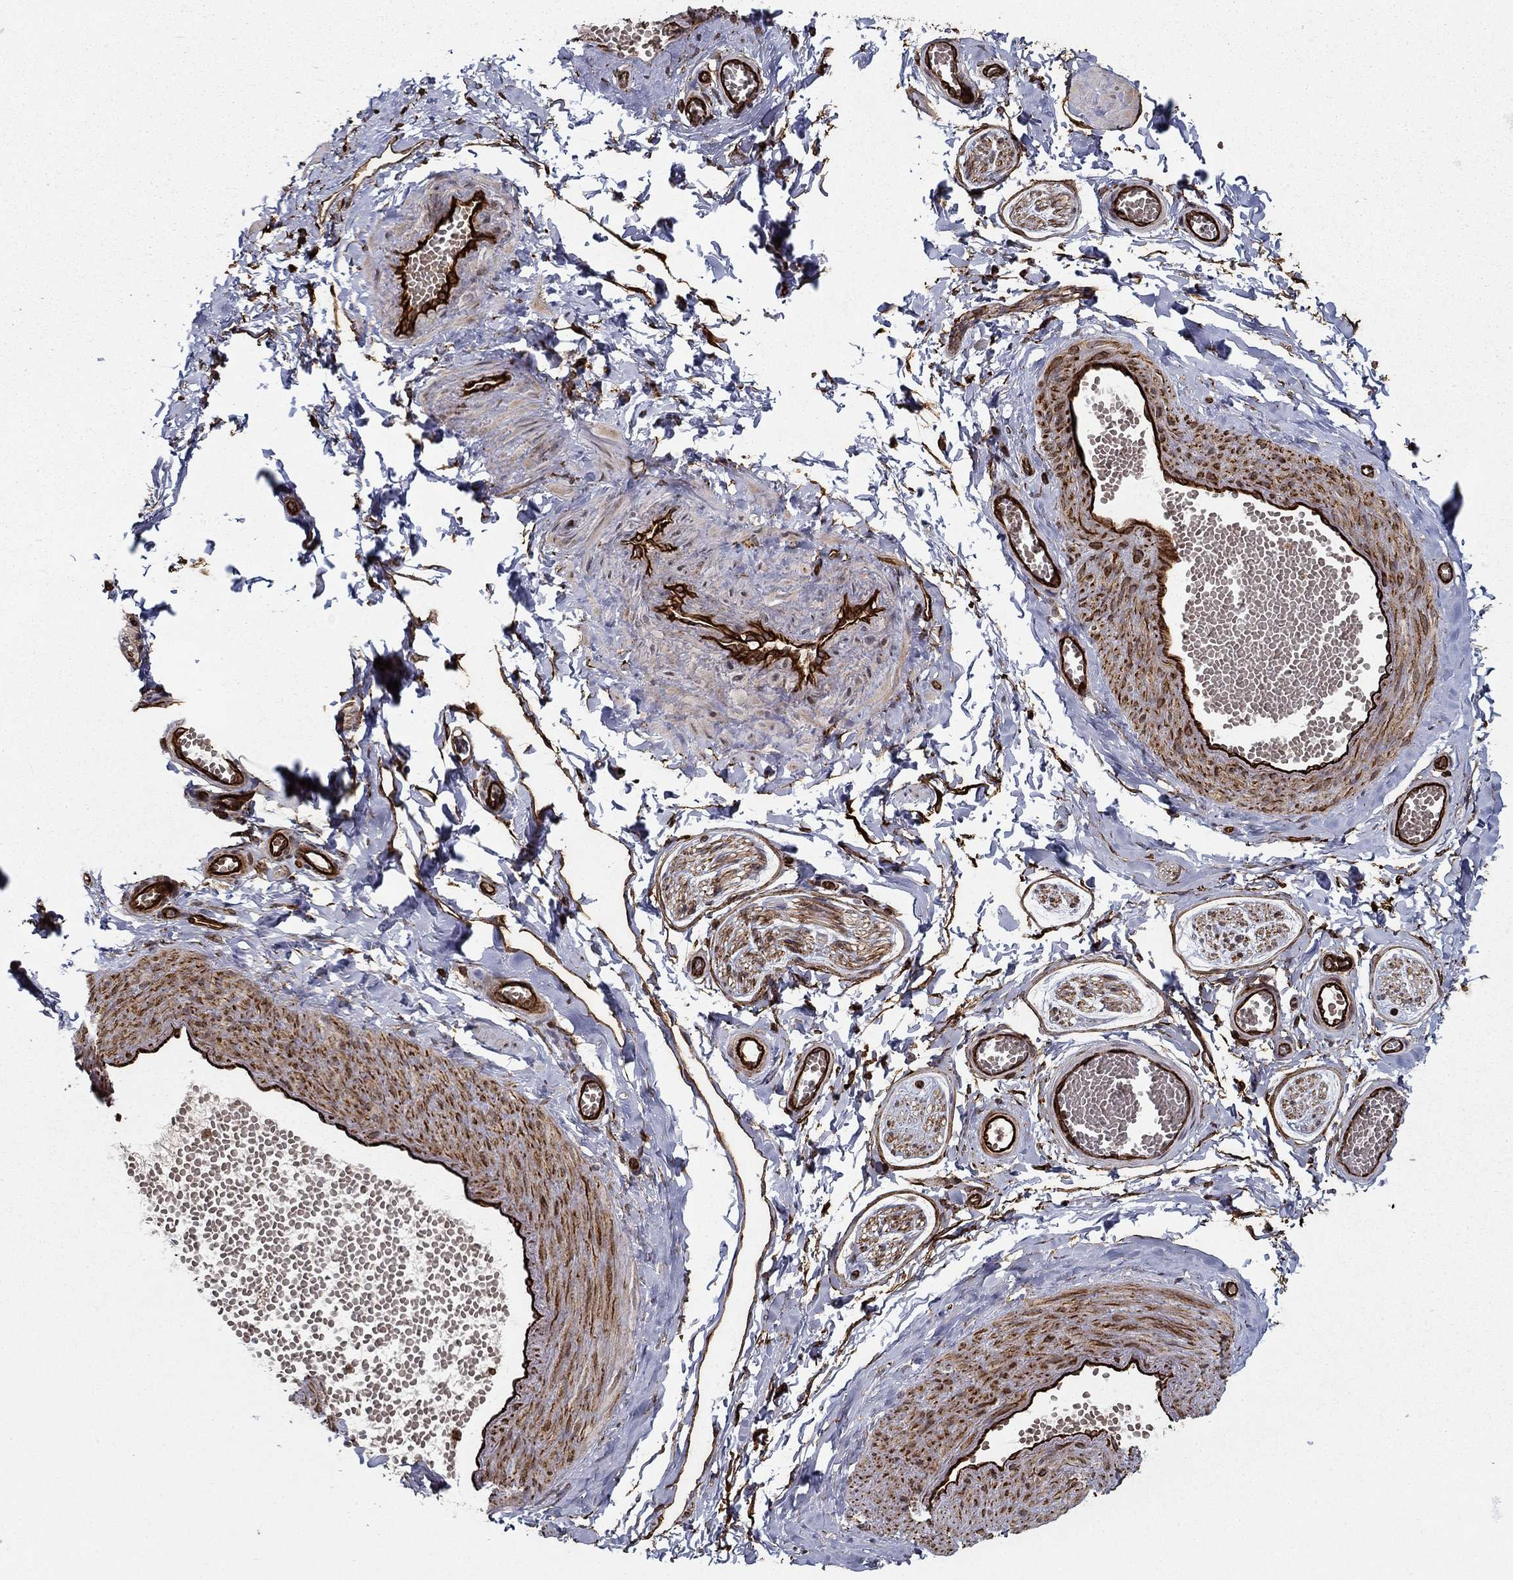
{"staining": {"intensity": "moderate", "quantity": "25%-75%", "location": "cytoplasmic/membranous"}, "tissue": "adipose tissue", "cell_type": "Adipocytes", "image_type": "normal", "snomed": [{"axis": "morphology", "description": "Normal tissue, NOS"}, {"axis": "topography", "description": "Smooth muscle"}, {"axis": "topography", "description": "Peripheral nerve tissue"}], "caption": "Immunohistochemical staining of benign human adipose tissue displays moderate cytoplasmic/membranous protein expression in approximately 25%-75% of adipocytes. (Brightfield microscopy of DAB IHC at high magnification).", "gene": "ADM", "patient": {"sex": "male", "age": 22}}